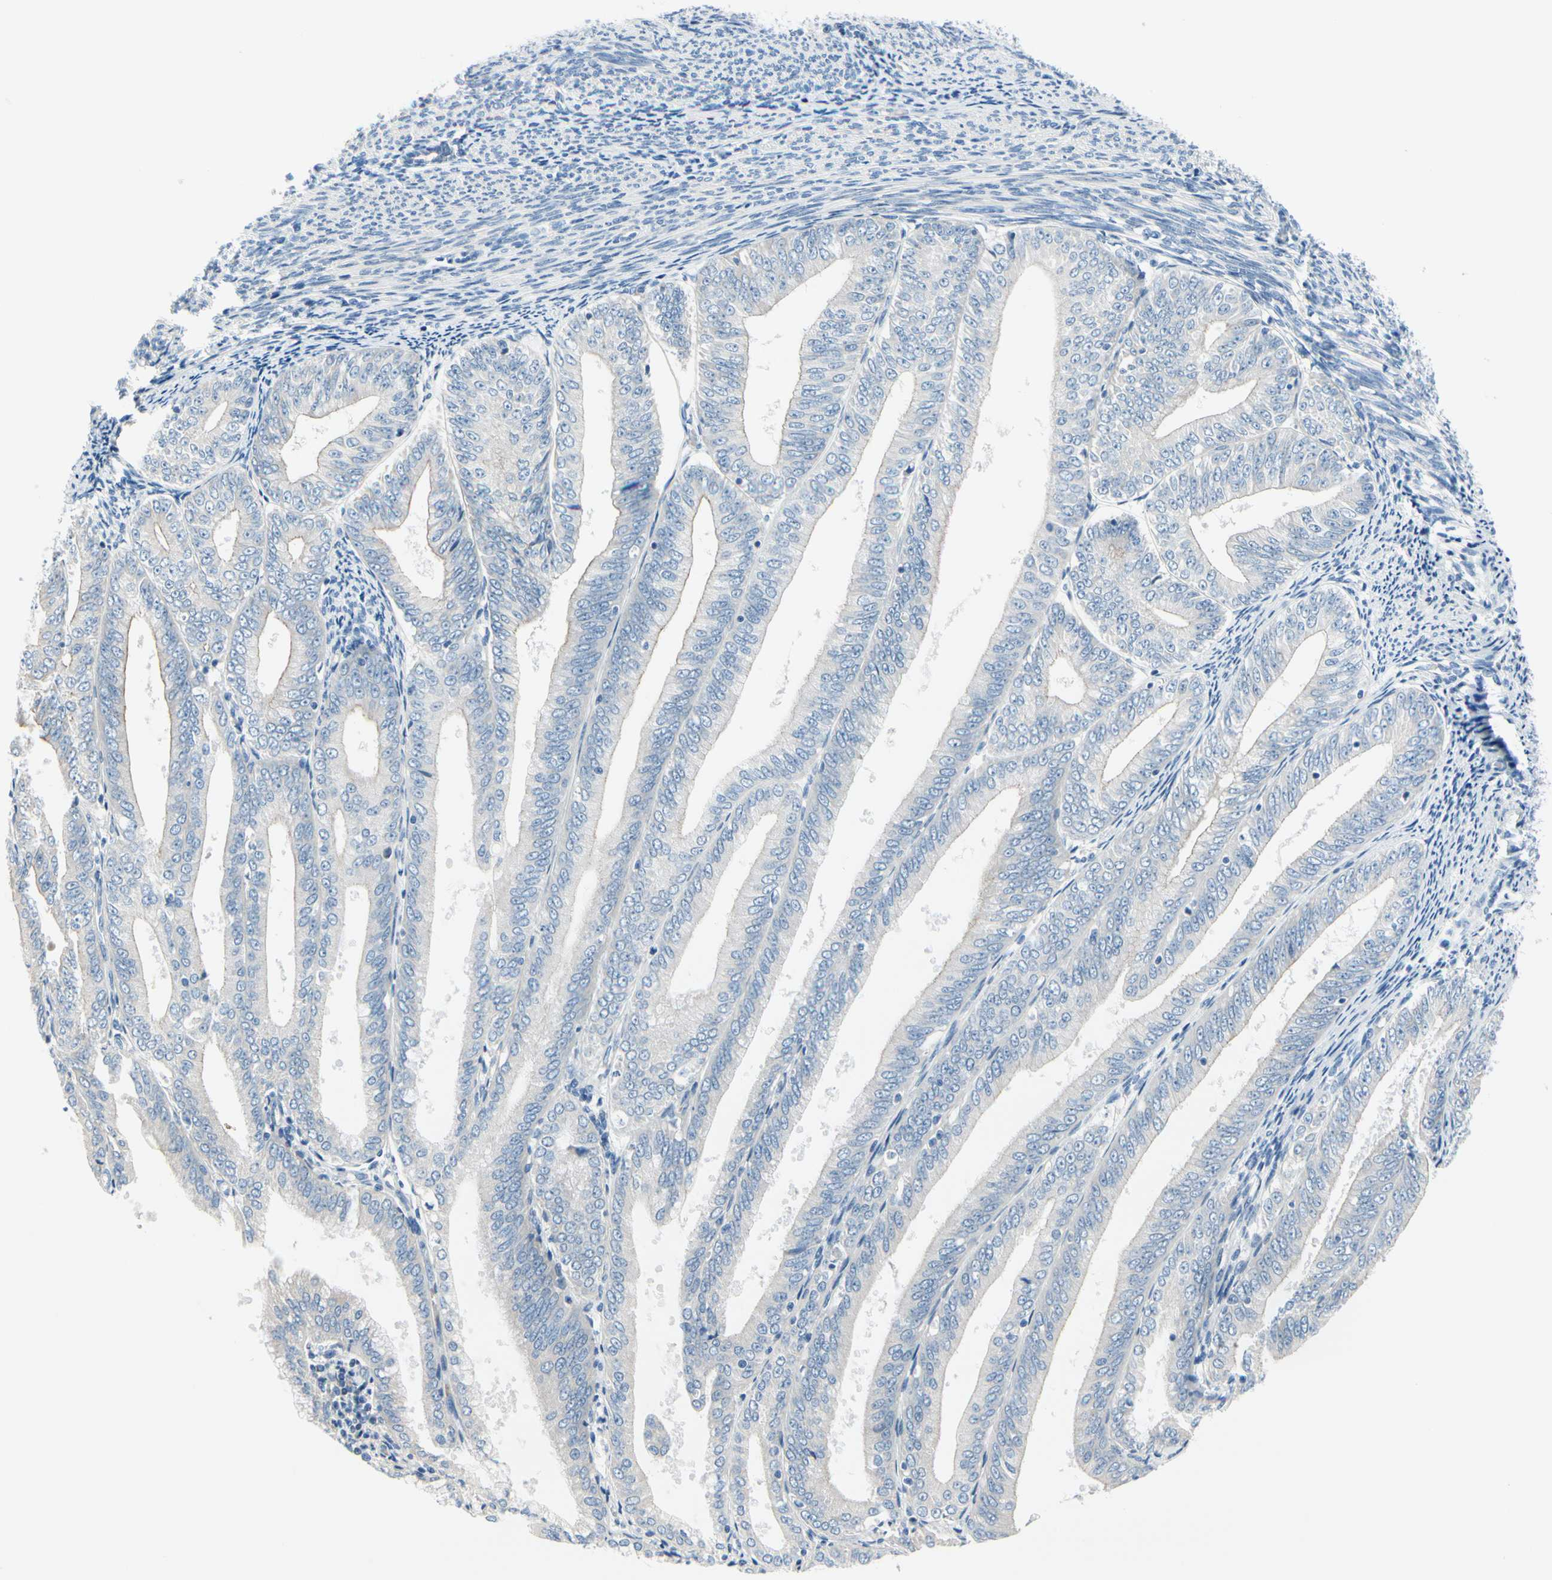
{"staining": {"intensity": "negative", "quantity": "none", "location": "none"}, "tissue": "endometrial cancer", "cell_type": "Tumor cells", "image_type": "cancer", "snomed": [{"axis": "morphology", "description": "Adenocarcinoma, NOS"}, {"axis": "topography", "description": "Endometrium"}], "caption": "Immunohistochemistry (IHC) image of neoplastic tissue: human adenocarcinoma (endometrial) stained with DAB (3,3'-diaminobenzidine) shows no significant protein positivity in tumor cells. (Brightfield microscopy of DAB (3,3'-diaminobenzidine) immunohistochemistry at high magnification).", "gene": "FCER2", "patient": {"sex": "female", "age": 63}}